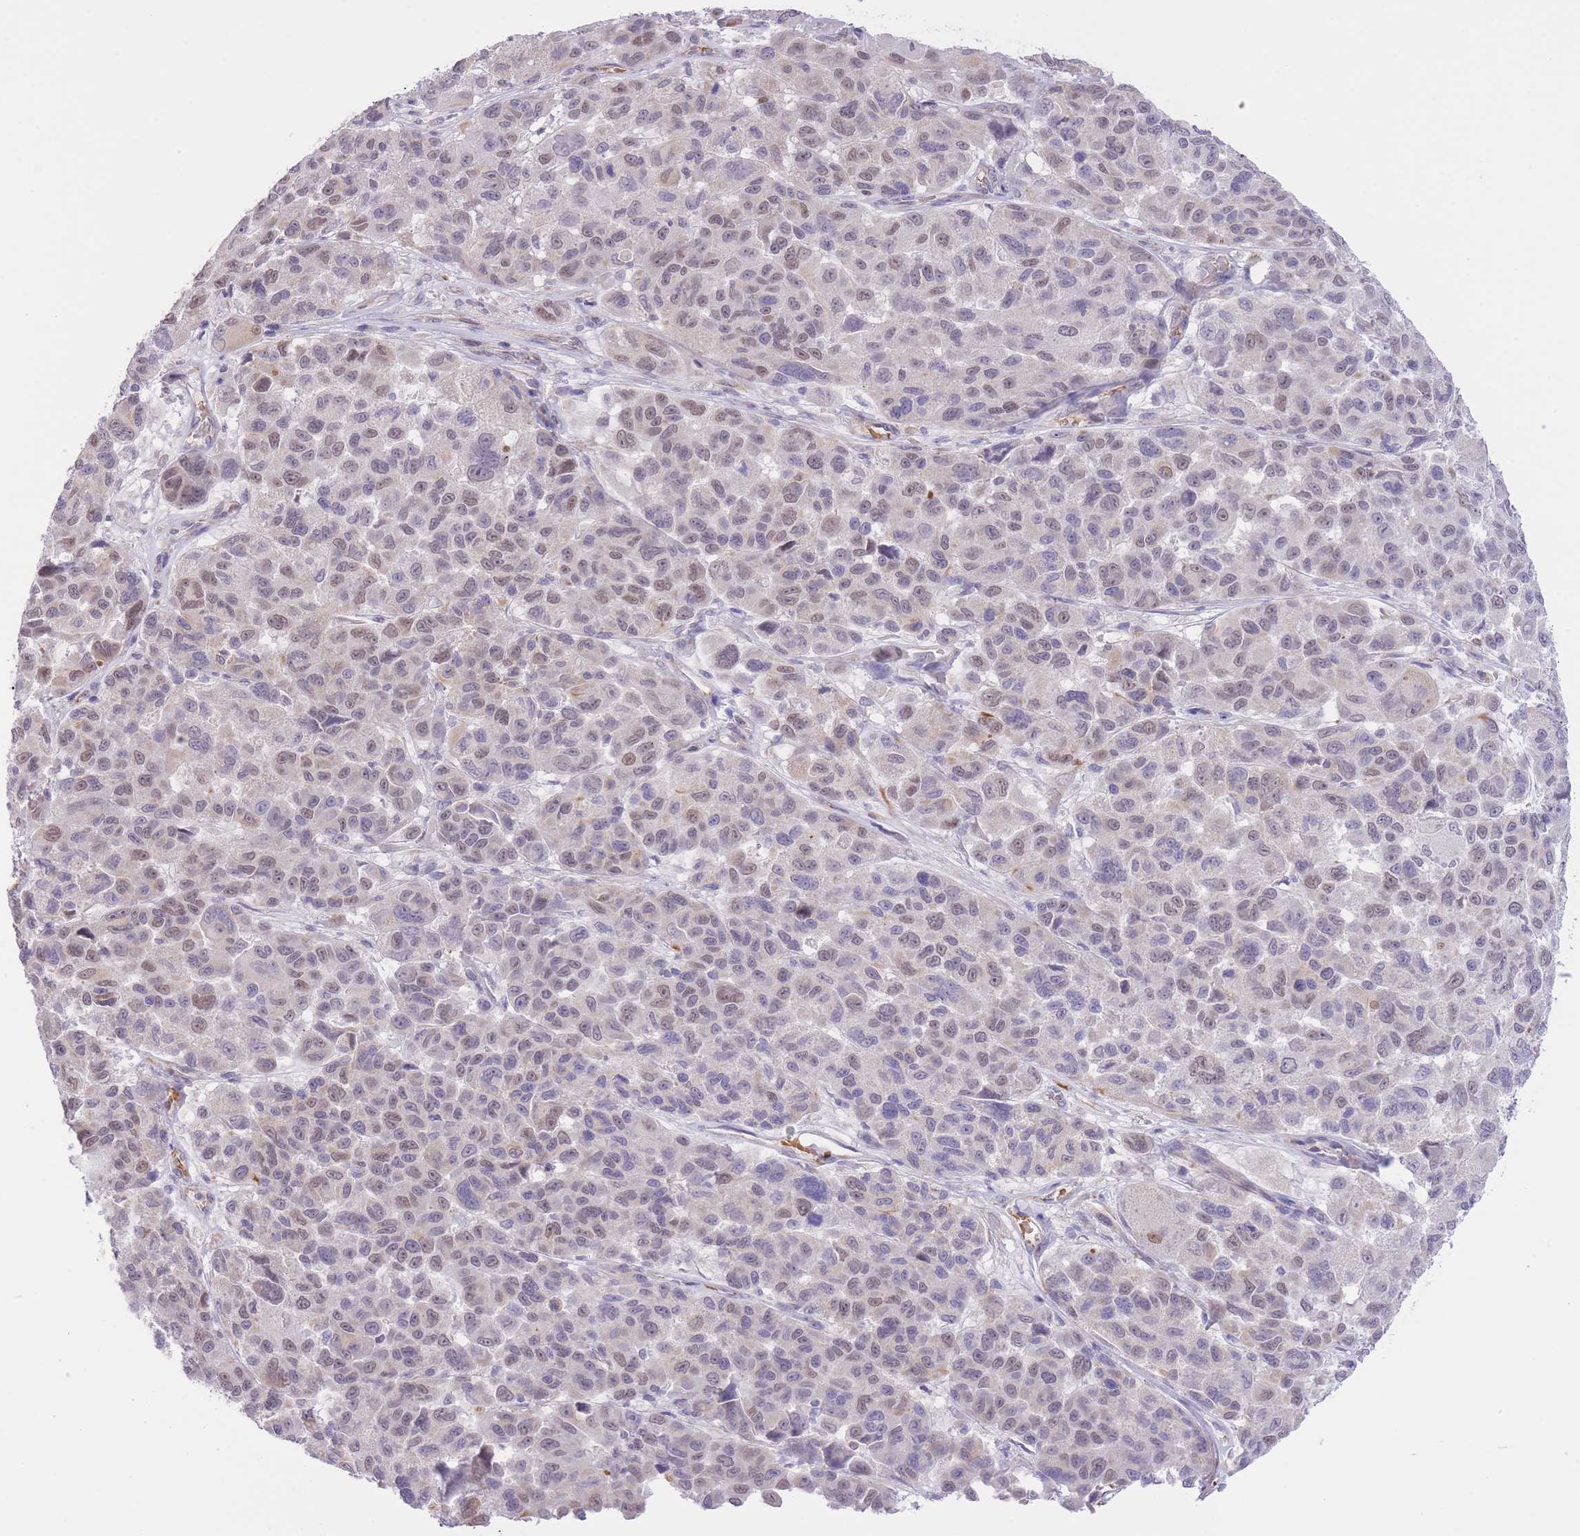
{"staining": {"intensity": "weak", "quantity": "25%-75%", "location": "nuclear"}, "tissue": "melanoma", "cell_type": "Tumor cells", "image_type": "cancer", "snomed": [{"axis": "morphology", "description": "Malignant melanoma, NOS"}, {"axis": "topography", "description": "Skin"}], "caption": "Tumor cells exhibit low levels of weak nuclear expression in approximately 25%-75% of cells in human malignant melanoma.", "gene": "MEIOSIN", "patient": {"sex": "female", "age": 66}}